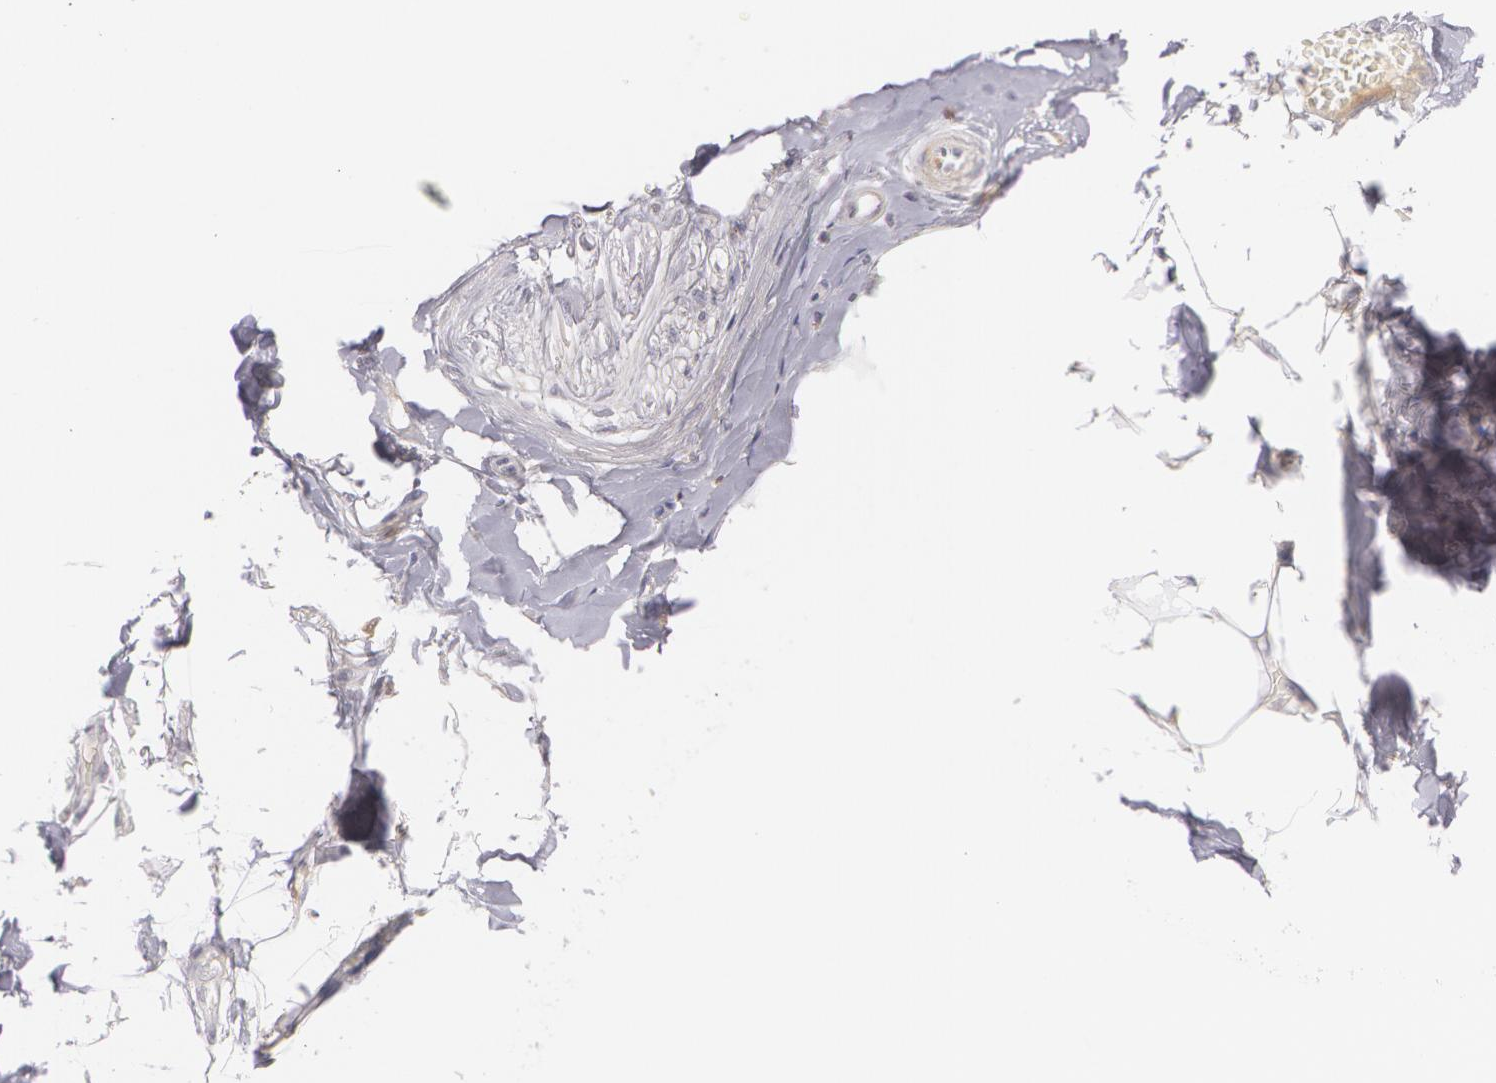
{"staining": {"intensity": "negative", "quantity": "none", "location": "none"}, "tissue": "adipose tissue", "cell_type": "Adipocytes", "image_type": "normal", "snomed": [{"axis": "morphology", "description": "Normal tissue, NOS"}, {"axis": "morphology", "description": "Squamous cell carcinoma, NOS"}, {"axis": "topography", "description": "Skin"}, {"axis": "topography", "description": "Peripheral nerve tissue"}], "caption": "This is an immunohistochemistry (IHC) micrograph of unremarkable human adipose tissue. There is no staining in adipocytes.", "gene": "LBP", "patient": {"sex": "male", "age": 83}}